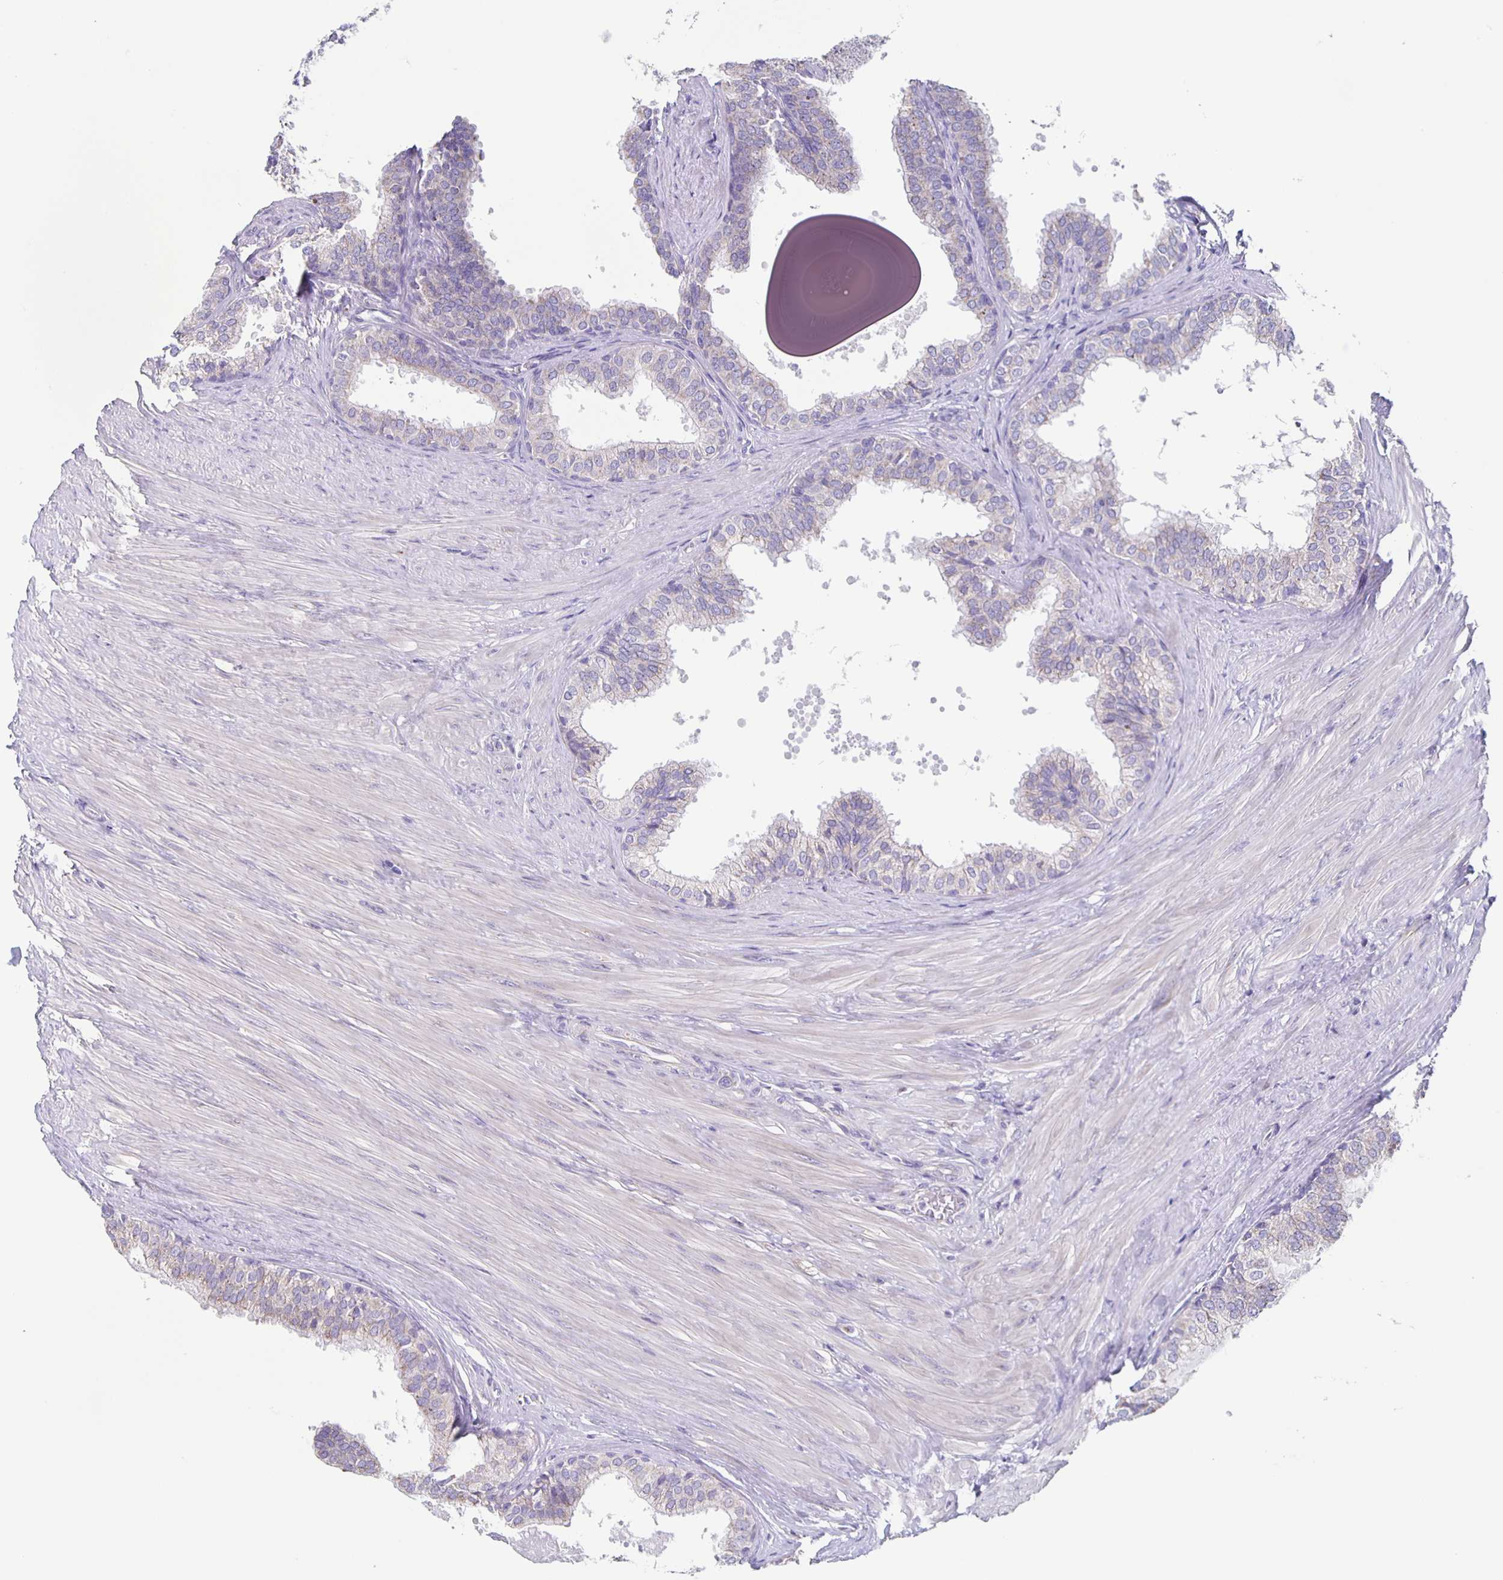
{"staining": {"intensity": "negative", "quantity": "none", "location": "none"}, "tissue": "prostate", "cell_type": "Glandular cells", "image_type": "normal", "snomed": [{"axis": "morphology", "description": "Normal tissue, NOS"}, {"axis": "topography", "description": "Prostate"}, {"axis": "topography", "description": "Peripheral nerve tissue"}], "caption": "Immunohistochemistry of unremarkable human prostate displays no staining in glandular cells.", "gene": "TPPP", "patient": {"sex": "male", "age": 55}}